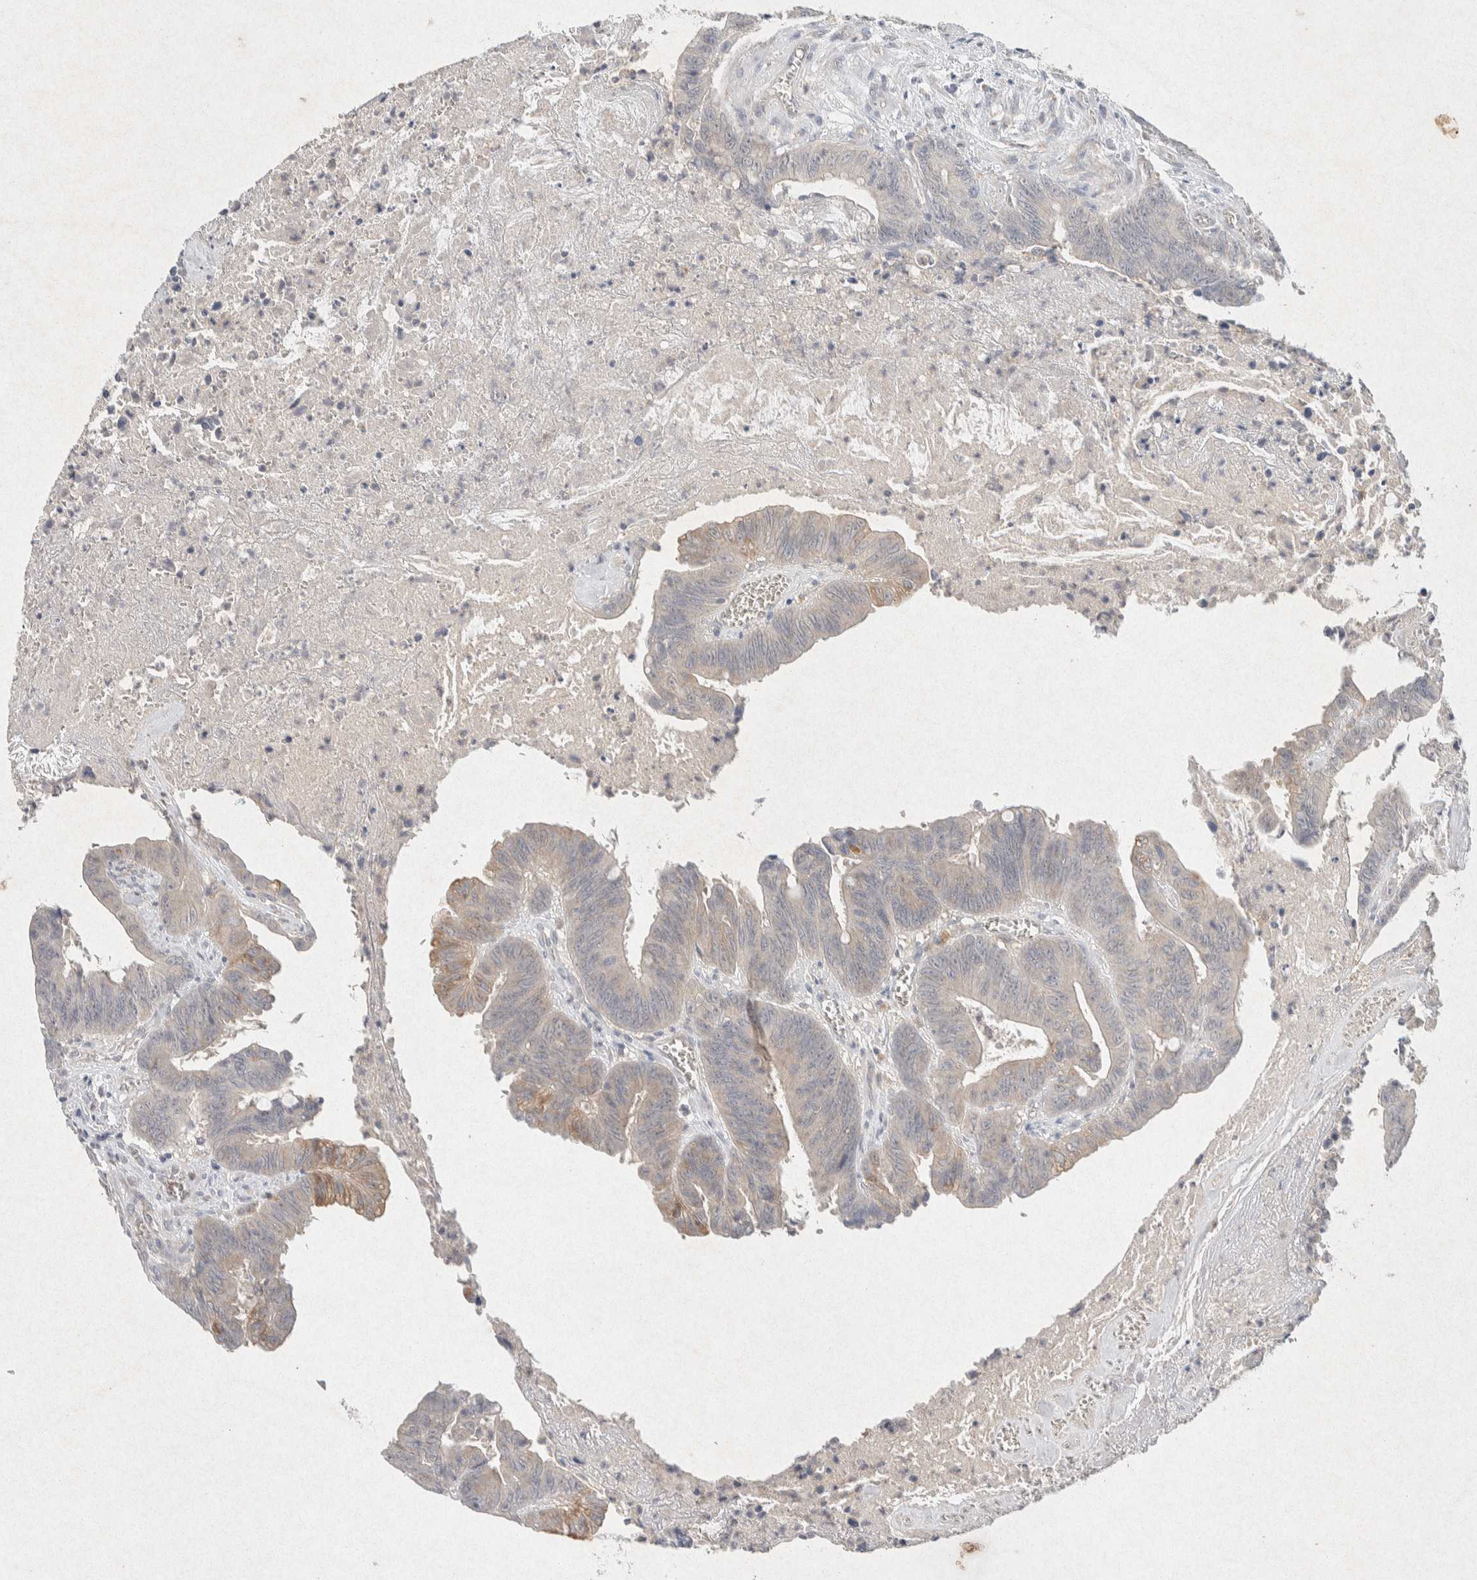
{"staining": {"intensity": "weak", "quantity": "<25%", "location": "cytoplasmic/membranous"}, "tissue": "colorectal cancer", "cell_type": "Tumor cells", "image_type": "cancer", "snomed": [{"axis": "morphology", "description": "Adenocarcinoma, NOS"}, {"axis": "topography", "description": "Colon"}], "caption": "The micrograph displays no staining of tumor cells in colorectal adenocarcinoma. (IHC, brightfield microscopy, high magnification).", "gene": "GNAI1", "patient": {"sex": "male", "age": 45}}